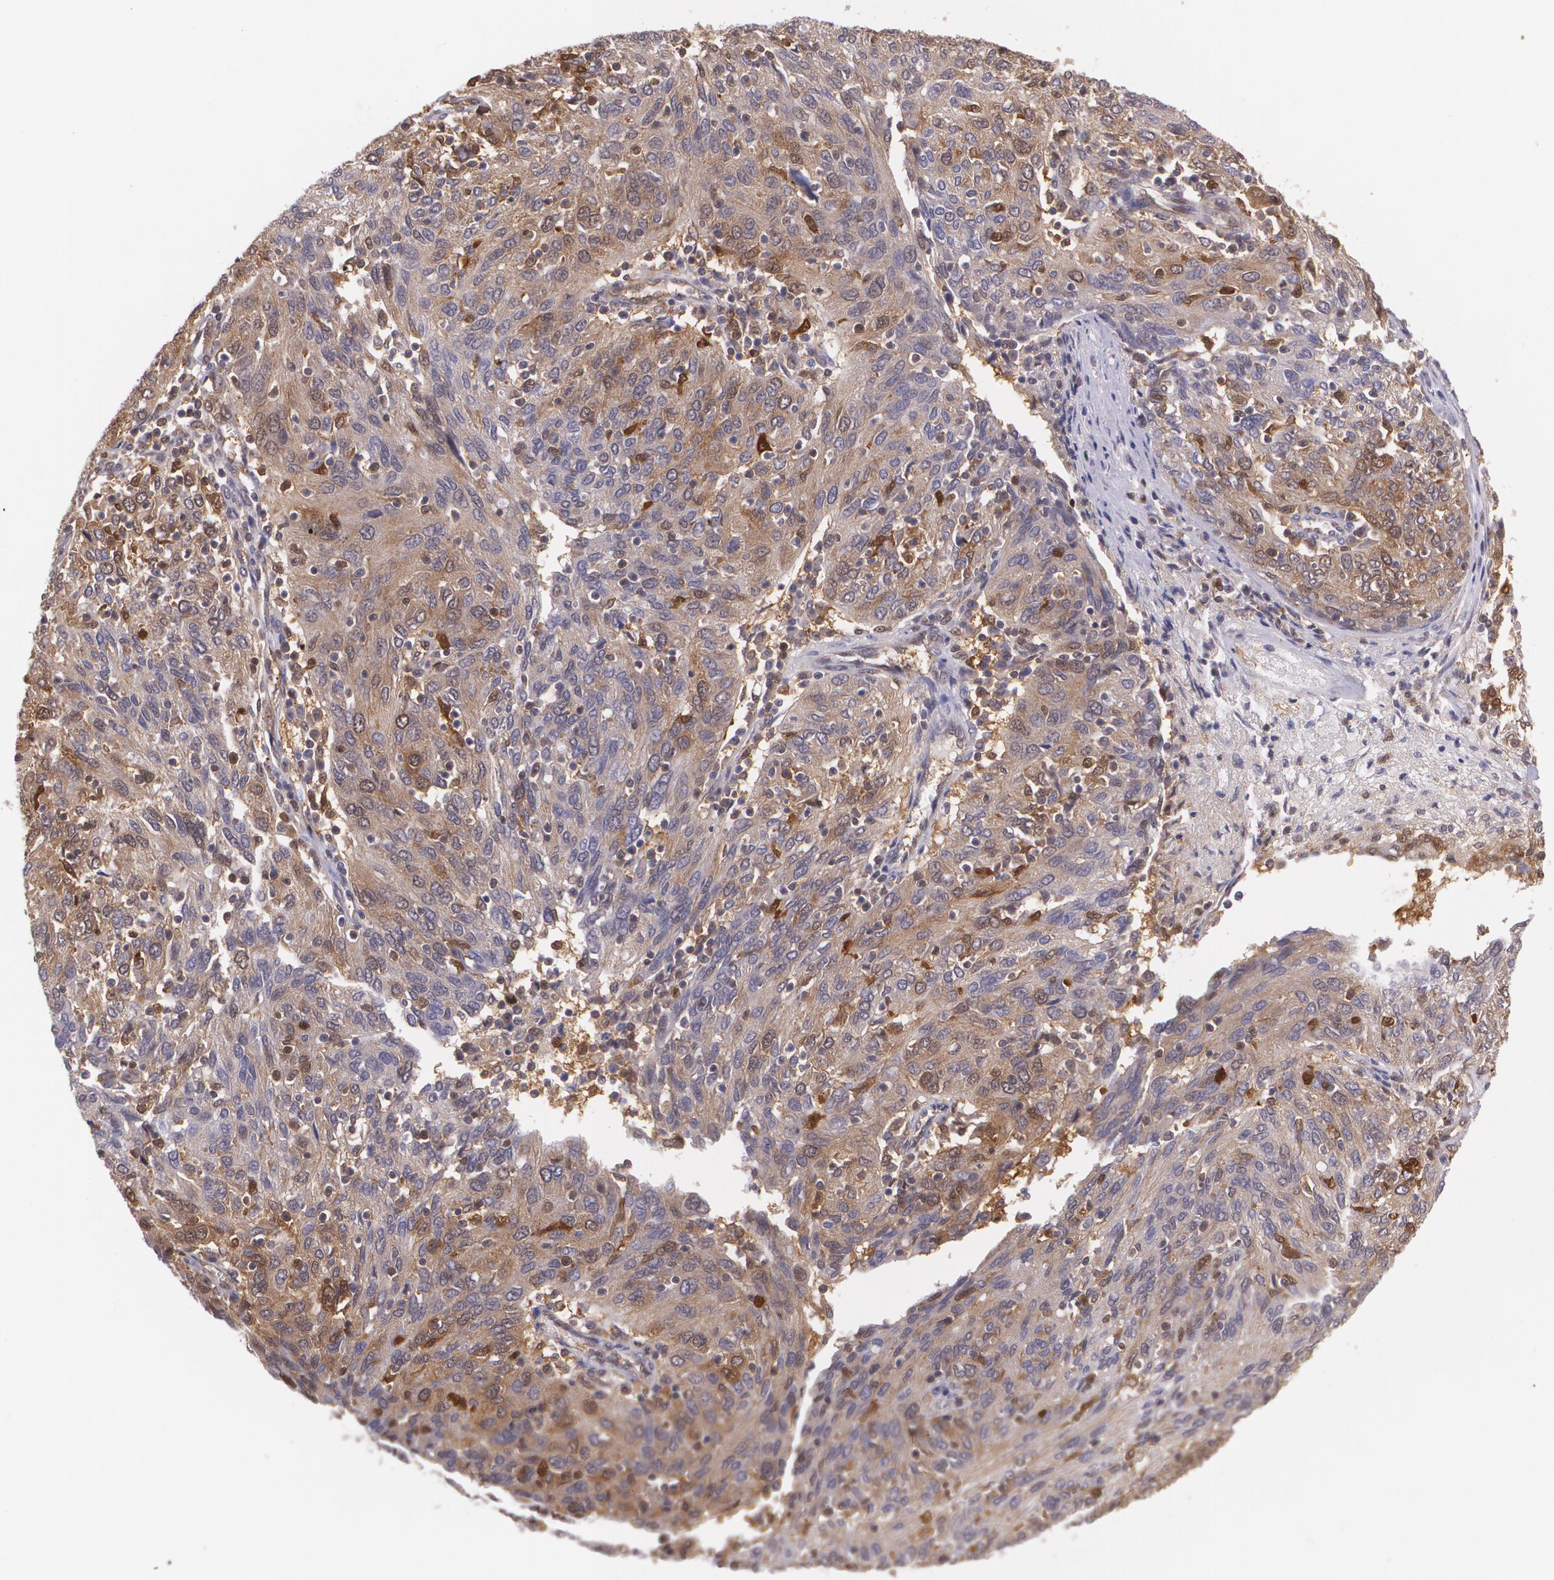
{"staining": {"intensity": "moderate", "quantity": "25%-75%", "location": "cytoplasmic/membranous,nuclear"}, "tissue": "ovarian cancer", "cell_type": "Tumor cells", "image_type": "cancer", "snomed": [{"axis": "morphology", "description": "Carcinoma, endometroid"}, {"axis": "topography", "description": "Ovary"}], "caption": "There is medium levels of moderate cytoplasmic/membranous and nuclear positivity in tumor cells of ovarian cancer, as demonstrated by immunohistochemical staining (brown color).", "gene": "HSPH1", "patient": {"sex": "female", "age": 50}}